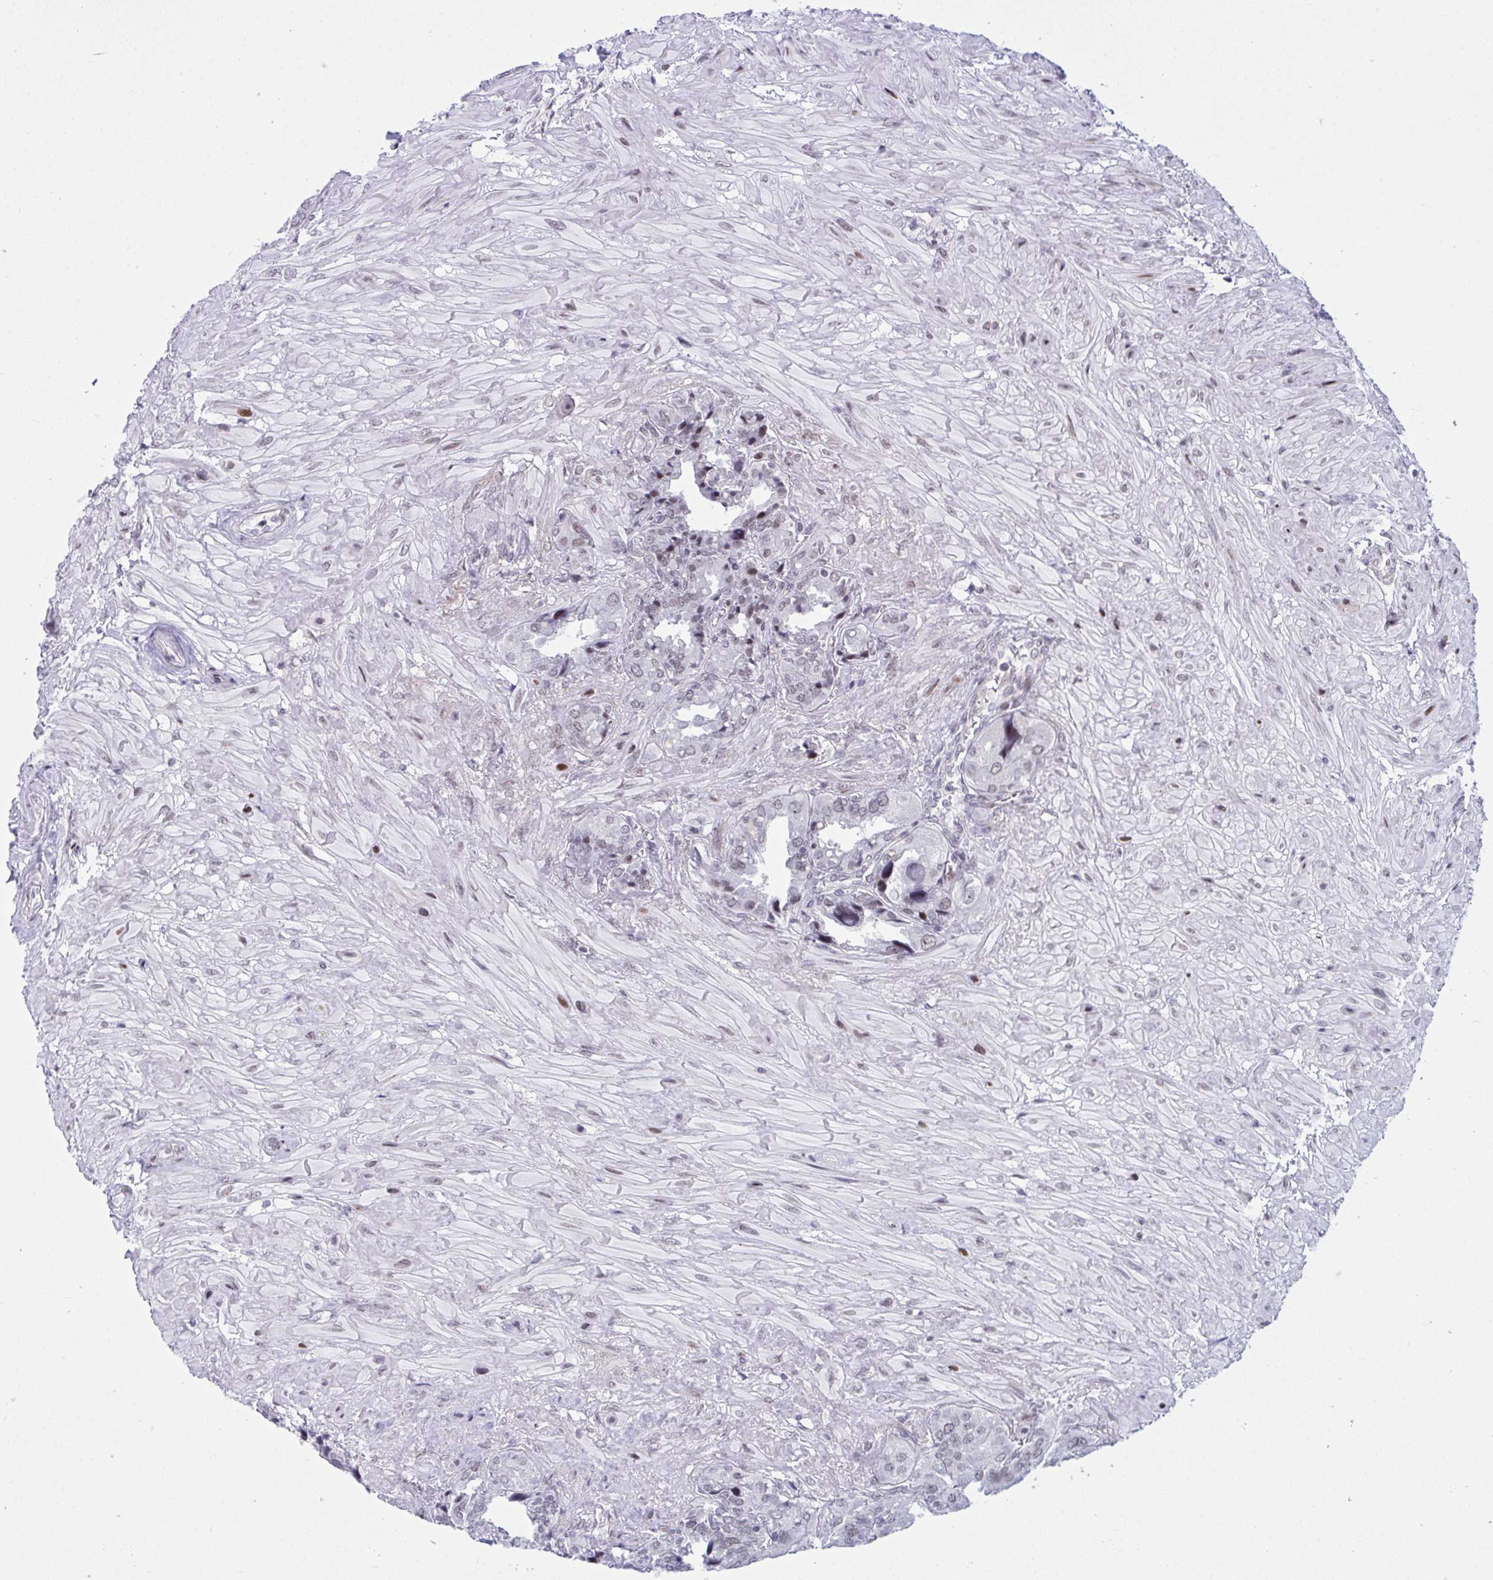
{"staining": {"intensity": "moderate", "quantity": "25%-75%", "location": "nuclear"}, "tissue": "seminal vesicle", "cell_type": "Glandular cells", "image_type": "normal", "snomed": [{"axis": "morphology", "description": "Normal tissue, NOS"}, {"axis": "topography", "description": "Seminal veicle"}], "caption": "Human seminal vesicle stained with a protein marker demonstrates moderate staining in glandular cells.", "gene": "ZFHX3", "patient": {"sex": "male", "age": 55}}